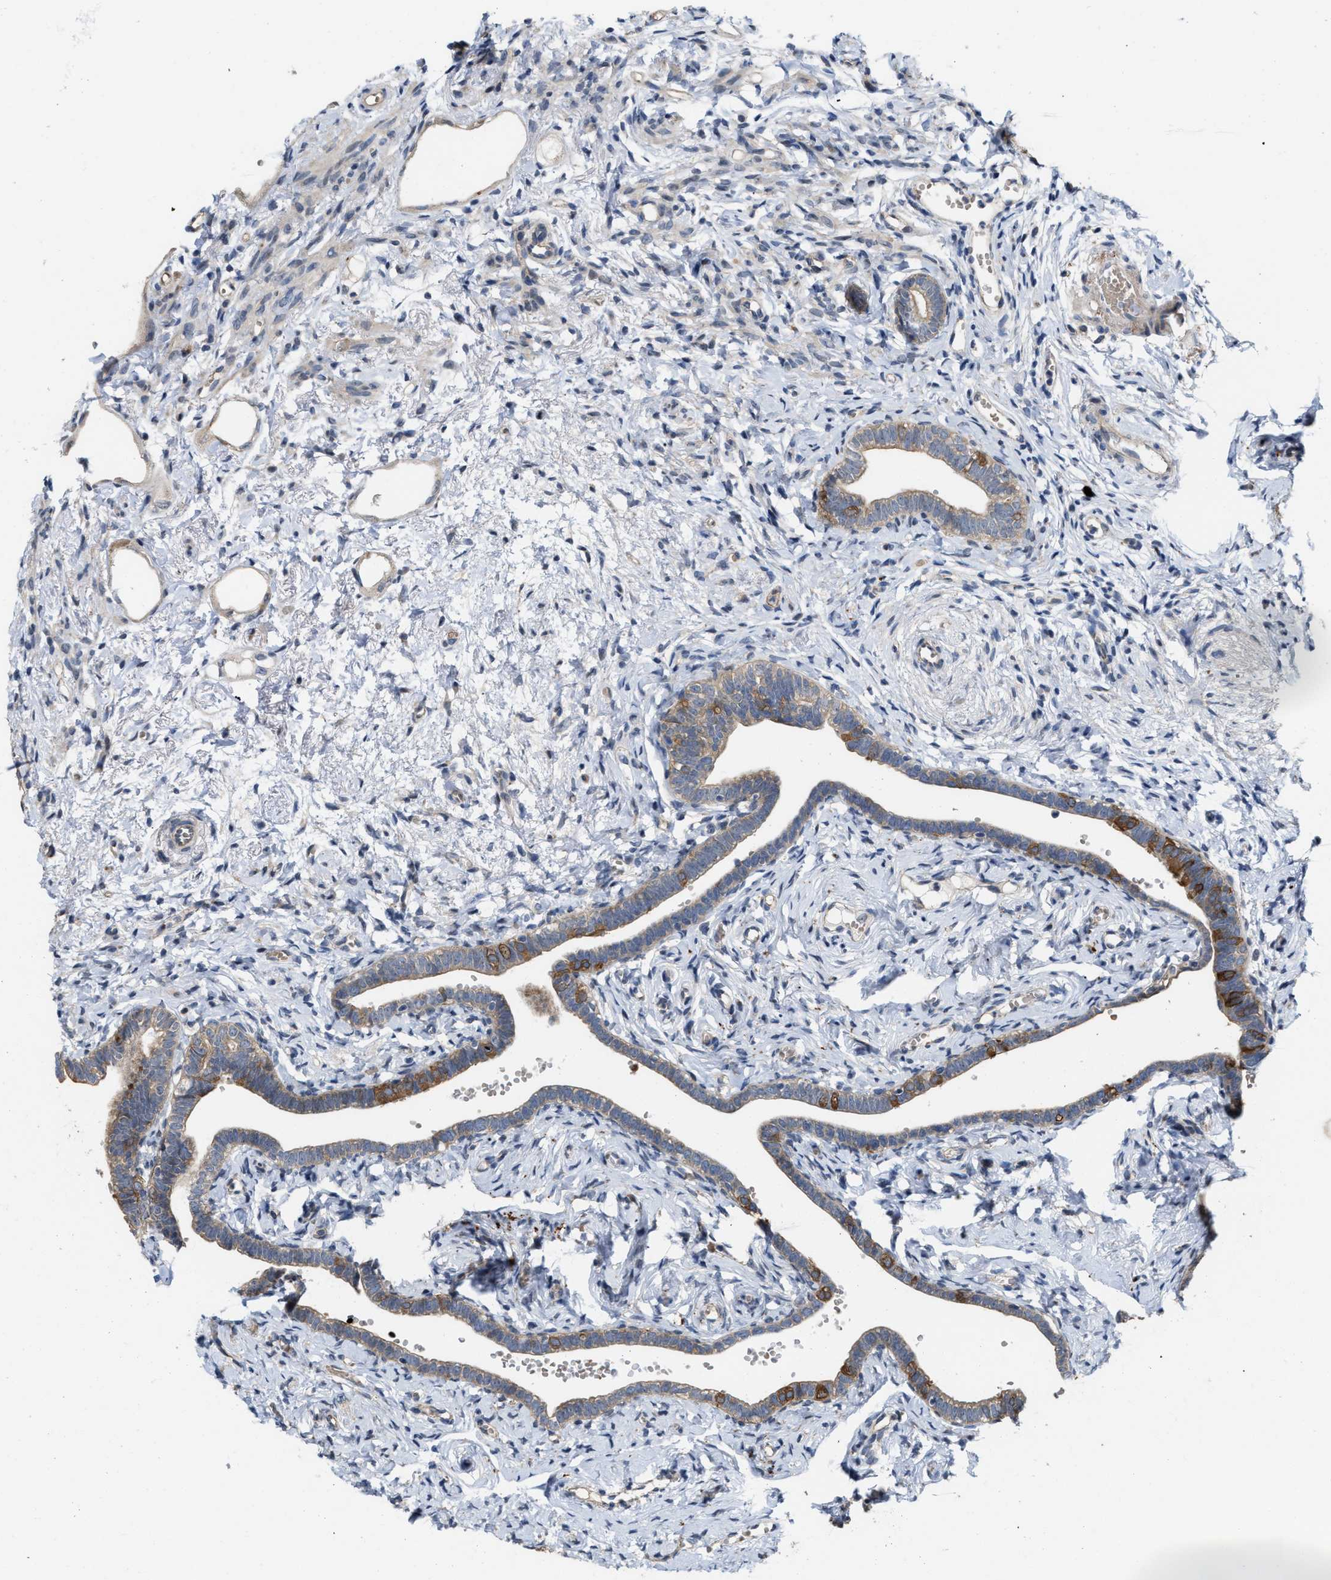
{"staining": {"intensity": "moderate", "quantity": ">75%", "location": "cytoplasmic/membranous"}, "tissue": "fallopian tube", "cell_type": "Glandular cells", "image_type": "normal", "snomed": [{"axis": "morphology", "description": "Normal tissue, NOS"}, {"axis": "topography", "description": "Fallopian tube"}], "caption": "Protein expression analysis of unremarkable human fallopian tube reveals moderate cytoplasmic/membranous staining in about >75% of glandular cells. The protein of interest is stained brown, and the nuclei are stained in blue (DAB (3,3'-diaminobenzidine) IHC with brightfield microscopy, high magnification).", "gene": "CSNK1A1", "patient": {"sex": "female", "age": 71}}